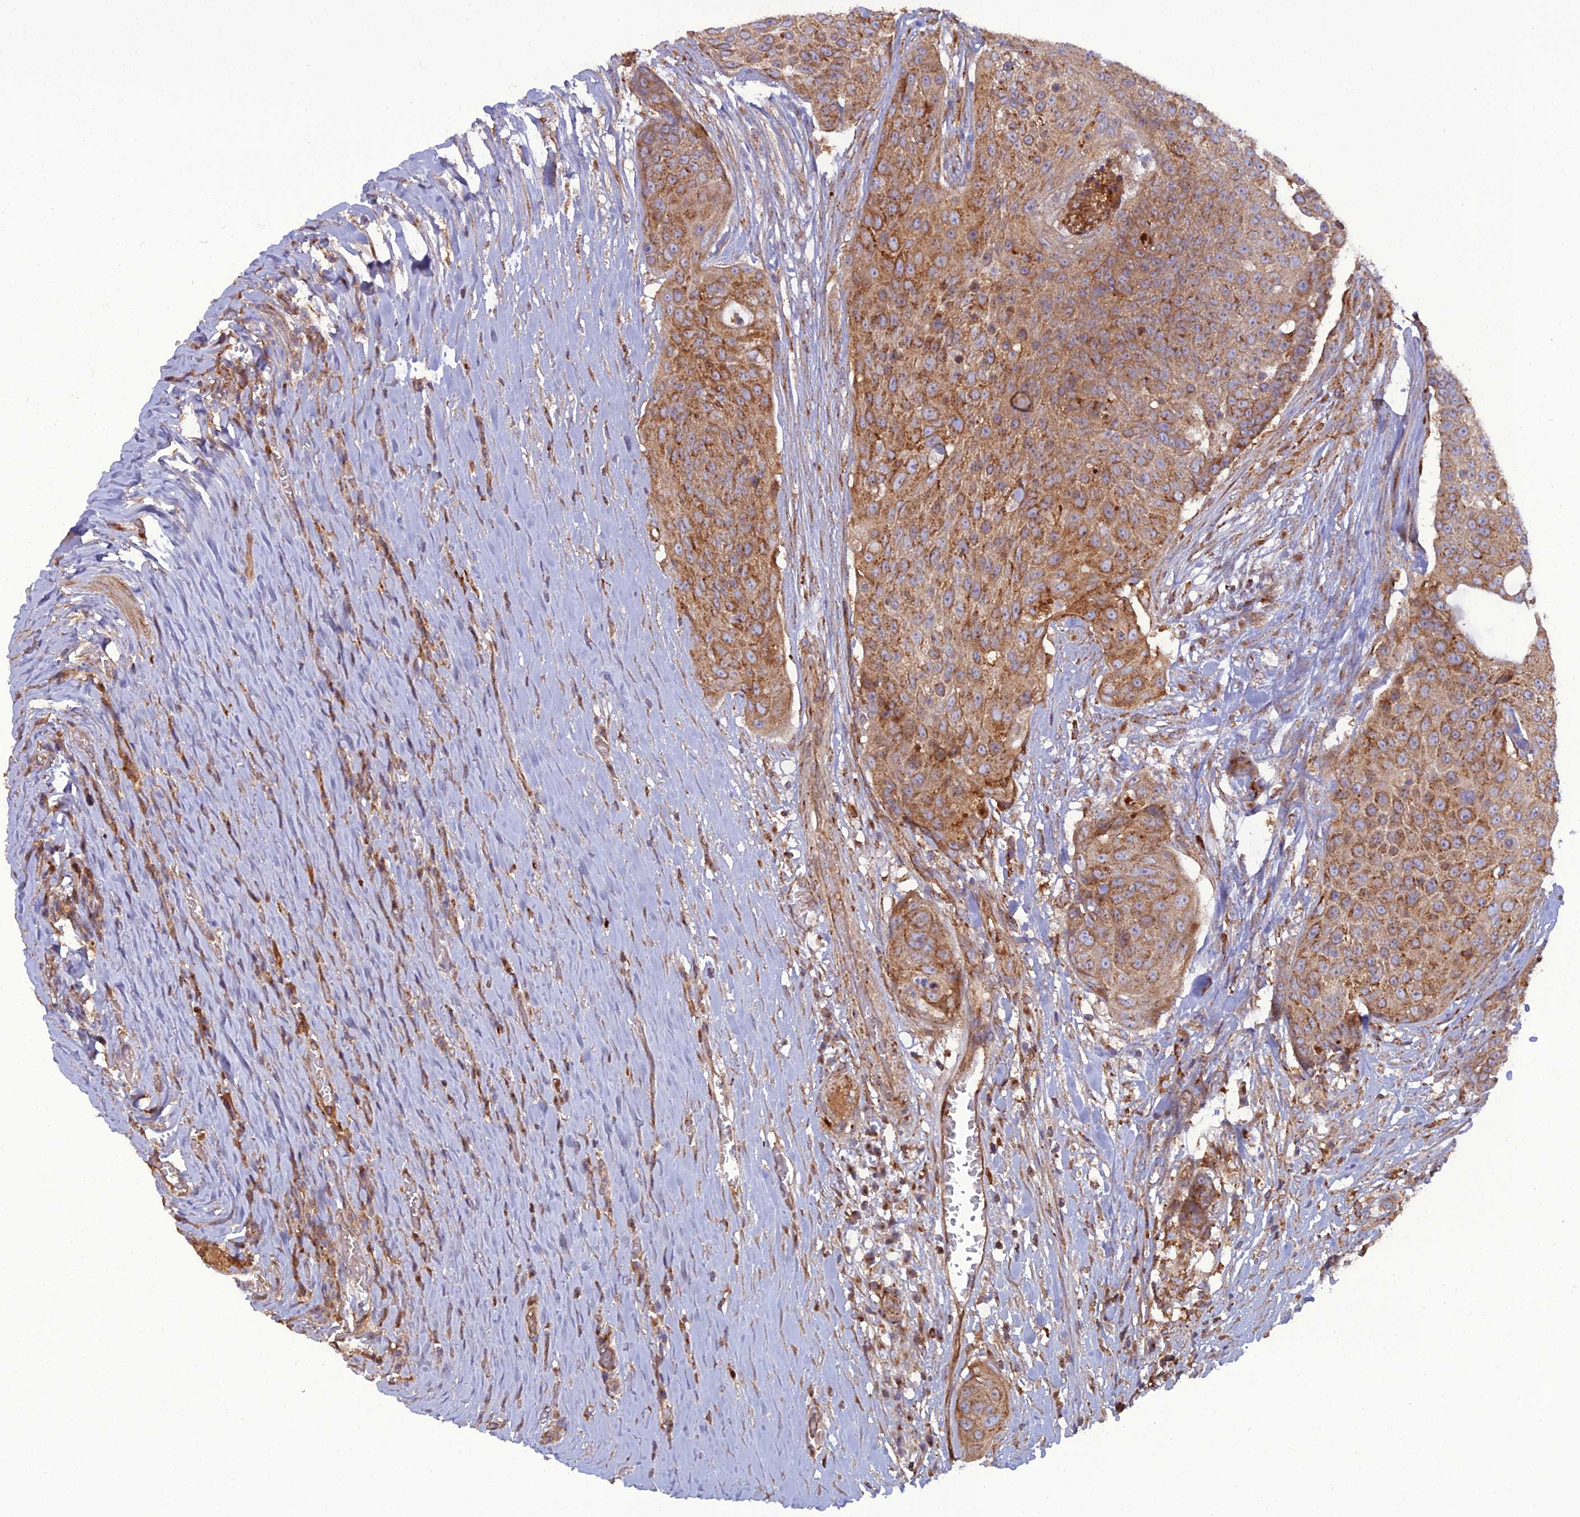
{"staining": {"intensity": "moderate", "quantity": ">75%", "location": "cytoplasmic/membranous"}, "tissue": "urothelial cancer", "cell_type": "Tumor cells", "image_type": "cancer", "snomed": [{"axis": "morphology", "description": "Urothelial carcinoma, High grade"}, {"axis": "topography", "description": "Urinary bladder"}], "caption": "Protein expression analysis of high-grade urothelial carcinoma demonstrates moderate cytoplasmic/membranous staining in approximately >75% of tumor cells. (Stains: DAB in brown, nuclei in blue, Microscopy: brightfield microscopy at high magnification).", "gene": "LNPEP", "patient": {"sex": "female", "age": 63}}